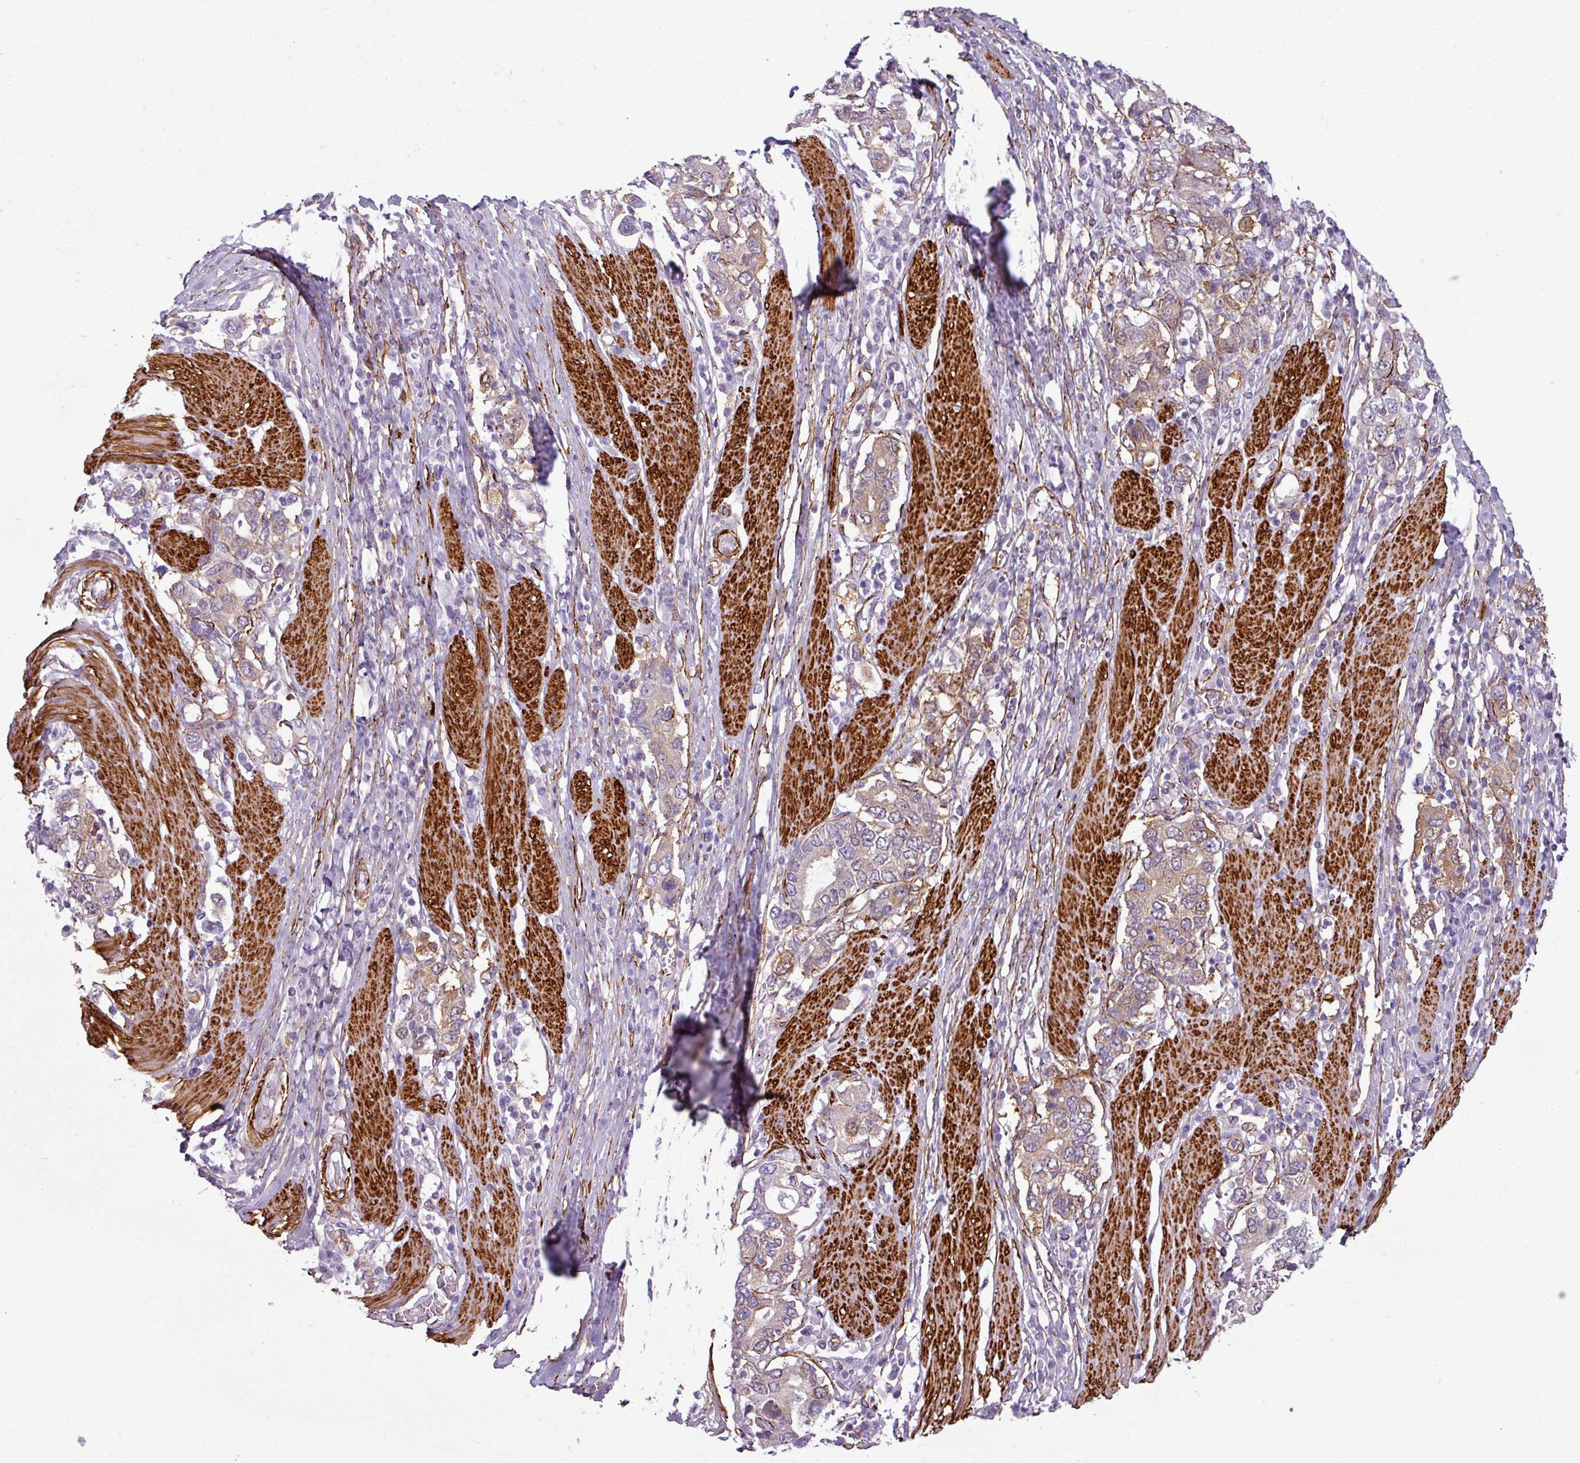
{"staining": {"intensity": "weak", "quantity": "25%-75%", "location": "cytoplasmic/membranous"}, "tissue": "stomach cancer", "cell_type": "Tumor cells", "image_type": "cancer", "snomed": [{"axis": "morphology", "description": "Adenocarcinoma, NOS"}, {"axis": "topography", "description": "Stomach, upper"}, {"axis": "topography", "description": "Stomach"}], "caption": "DAB immunohistochemical staining of human stomach cancer (adenocarcinoma) reveals weak cytoplasmic/membranous protein staining in about 25%-75% of tumor cells.", "gene": "ATP10A", "patient": {"sex": "male", "age": 62}}